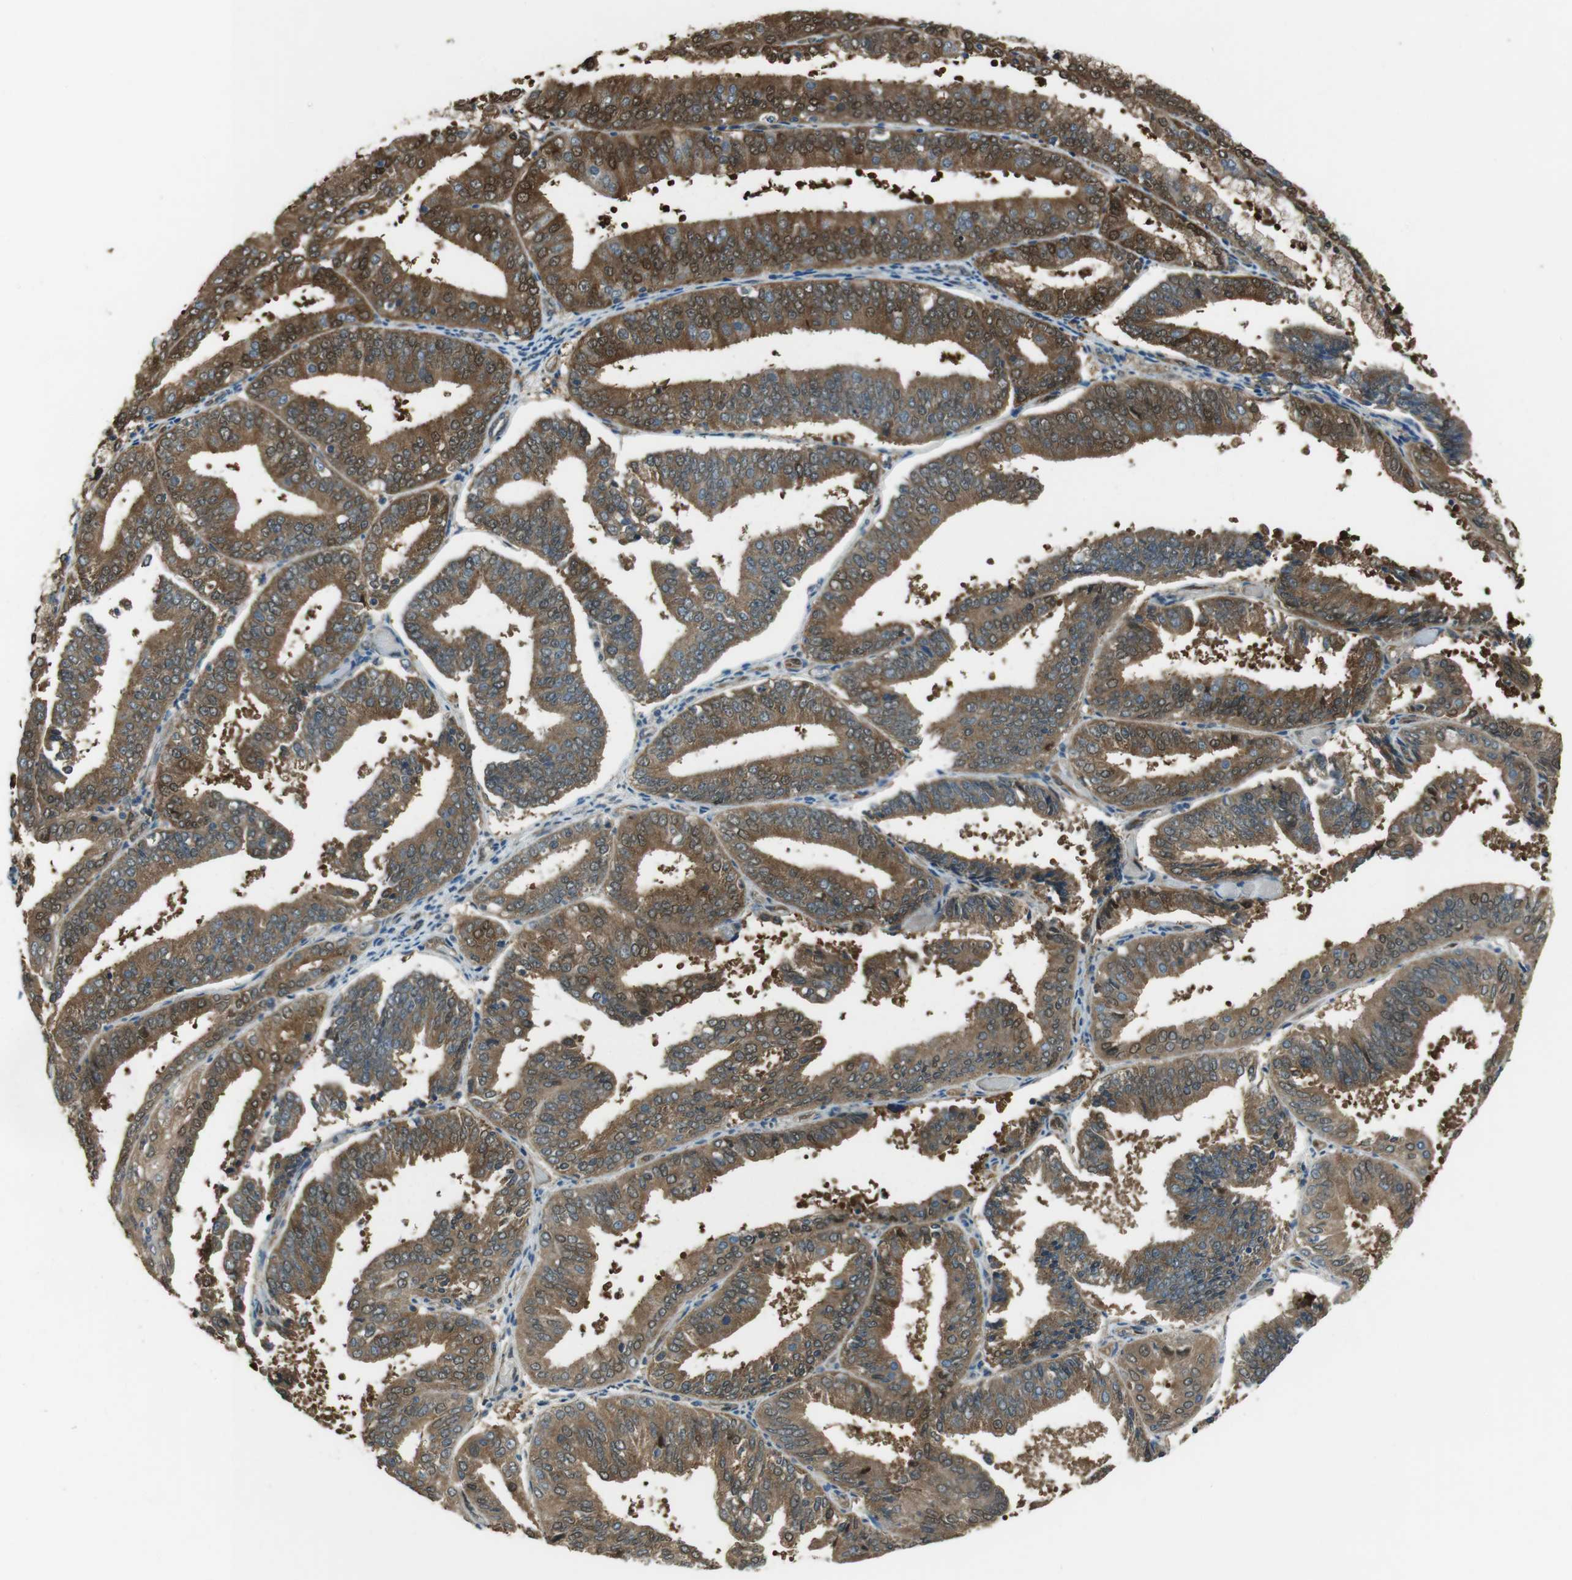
{"staining": {"intensity": "moderate", "quantity": ">75%", "location": "cytoplasmic/membranous,nuclear"}, "tissue": "endometrial cancer", "cell_type": "Tumor cells", "image_type": "cancer", "snomed": [{"axis": "morphology", "description": "Adenocarcinoma, NOS"}, {"axis": "topography", "description": "Endometrium"}], "caption": "Endometrial adenocarcinoma stained for a protein (brown) reveals moderate cytoplasmic/membranous and nuclear positive staining in about >75% of tumor cells.", "gene": "MFAP3", "patient": {"sex": "female", "age": 63}}